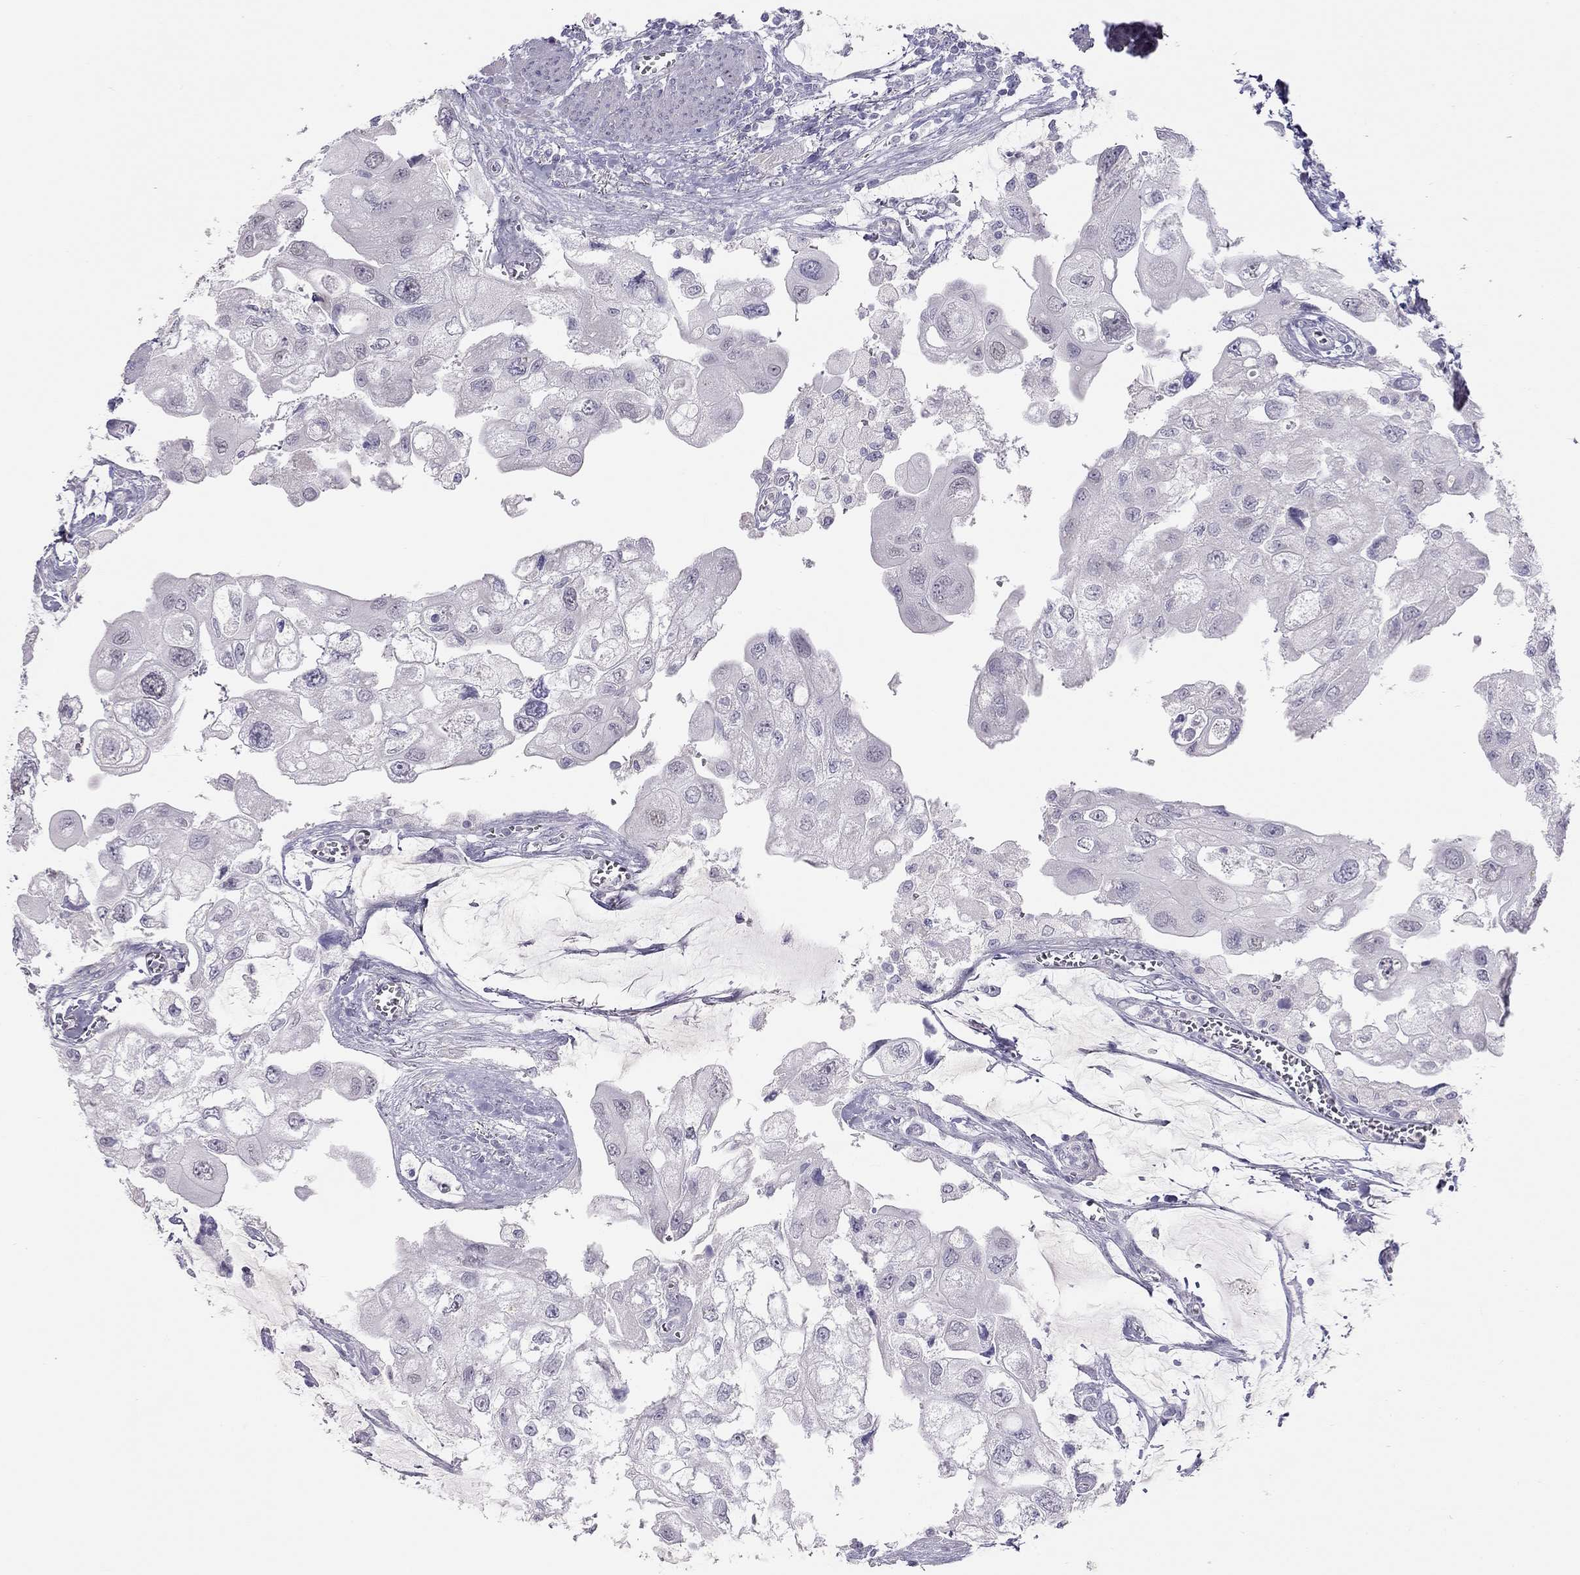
{"staining": {"intensity": "negative", "quantity": "none", "location": "none"}, "tissue": "urothelial cancer", "cell_type": "Tumor cells", "image_type": "cancer", "snomed": [{"axis": "morphology", "description": "Urothelial carcinoma, High grade"}, {"axis": "topography", "description": "Urinary bladder"}], "caption": "IHC of urothelial cancer exhibits no positivity in tumor cells. Nuclei are stained in blue.", "gene": "SPATA12", "patient": {"sex": "male", "age": 59}}